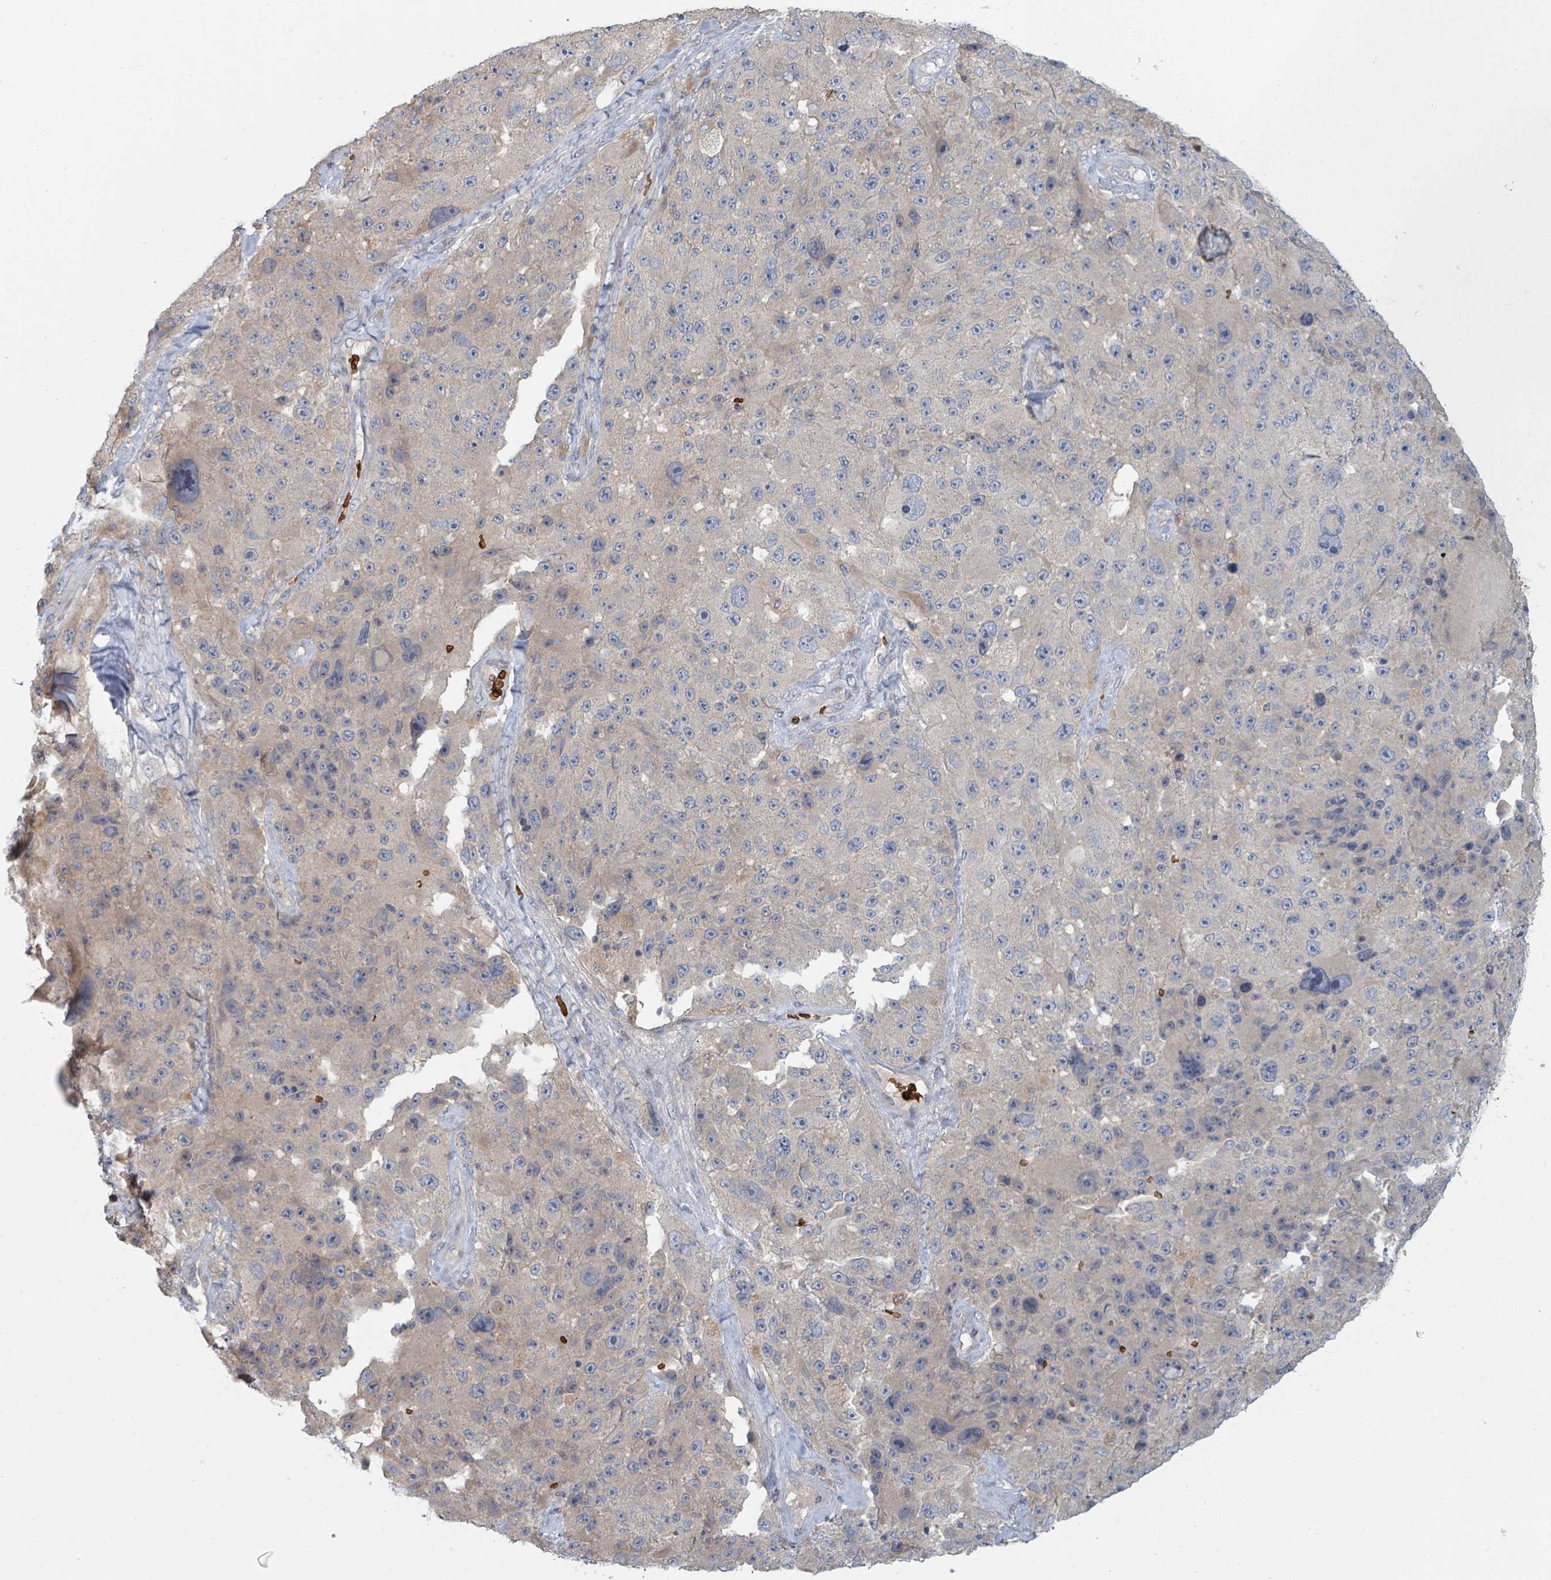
{"staining": {"intensity": "negative", "quantity": "none", "location": "none"}, "tissue": "melanoma", "cell_type": "Tumor cells", "image_type": "cancer", "snomed": [{"axis": "morphology", "description": "Malignant melanoma, Metastatic site"}, {"axis": "topography", "description": "Lymph node"}], "caption": "This is a histopathology image of immunohistochemistry (IHC) staining of malignant melanoma (metastatic site), which shows no expression in tumor cells. (DAB IHC visualized using brightfield microscopy, high magnification).", "gene": "TRPC4AP", "patient": {"sex": "male", "age": 62}}